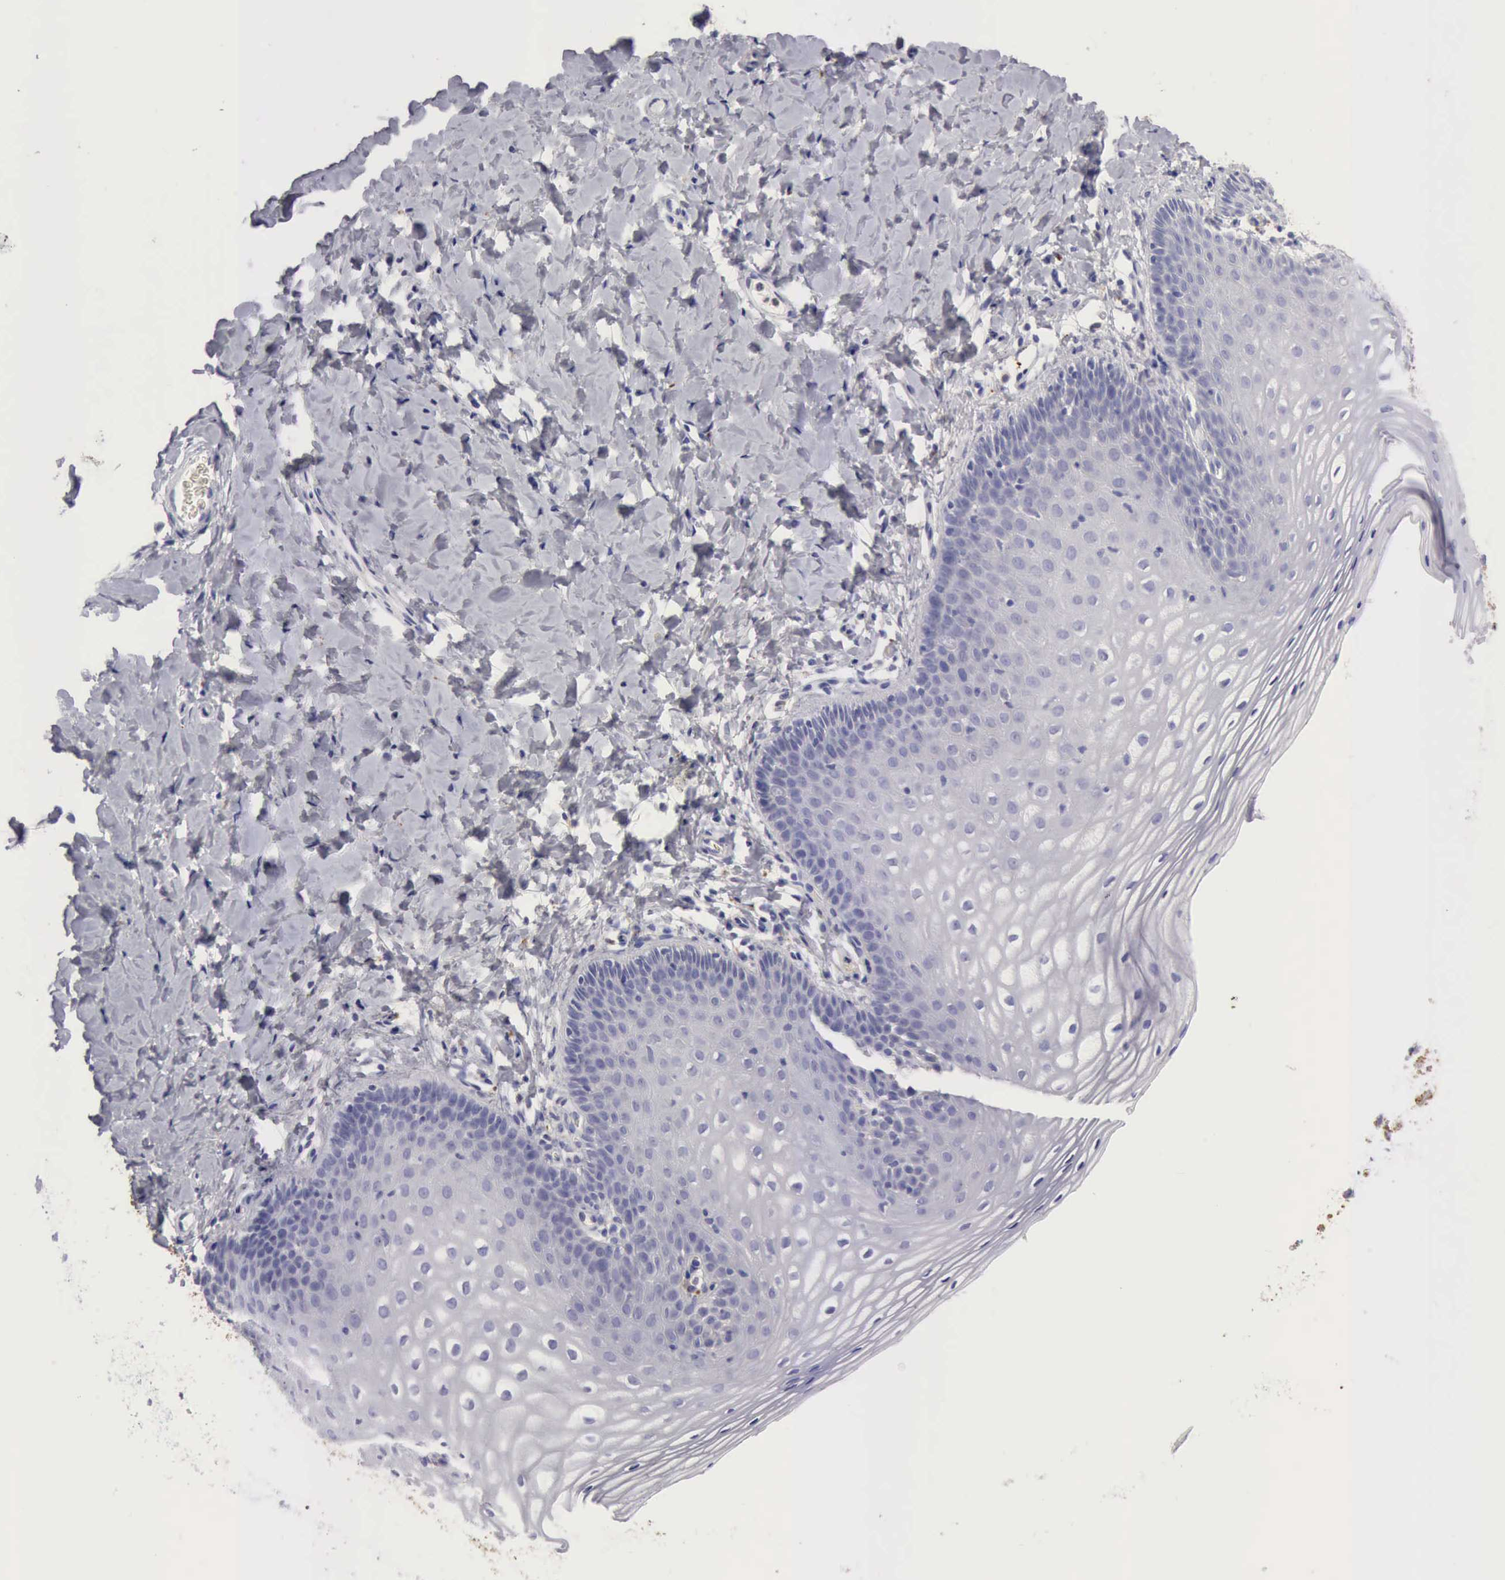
{"staining": {"intensity": "negative", "quantity": "none", "location": "none"}, "tissue": "vagina", "cell_type": "Squamous epithelial cells", "image_type": "normal", "snomed": [{"axis": "morphology", "description": "Normal tissue, NOS"}, {"axis": "topography", "description": "Vagina"}], "caption": "Squamous epithelial cells show no significant positivity in benign vagina.", "gene": "CTSS", "patient": {"sex": "female", "age": 55}}